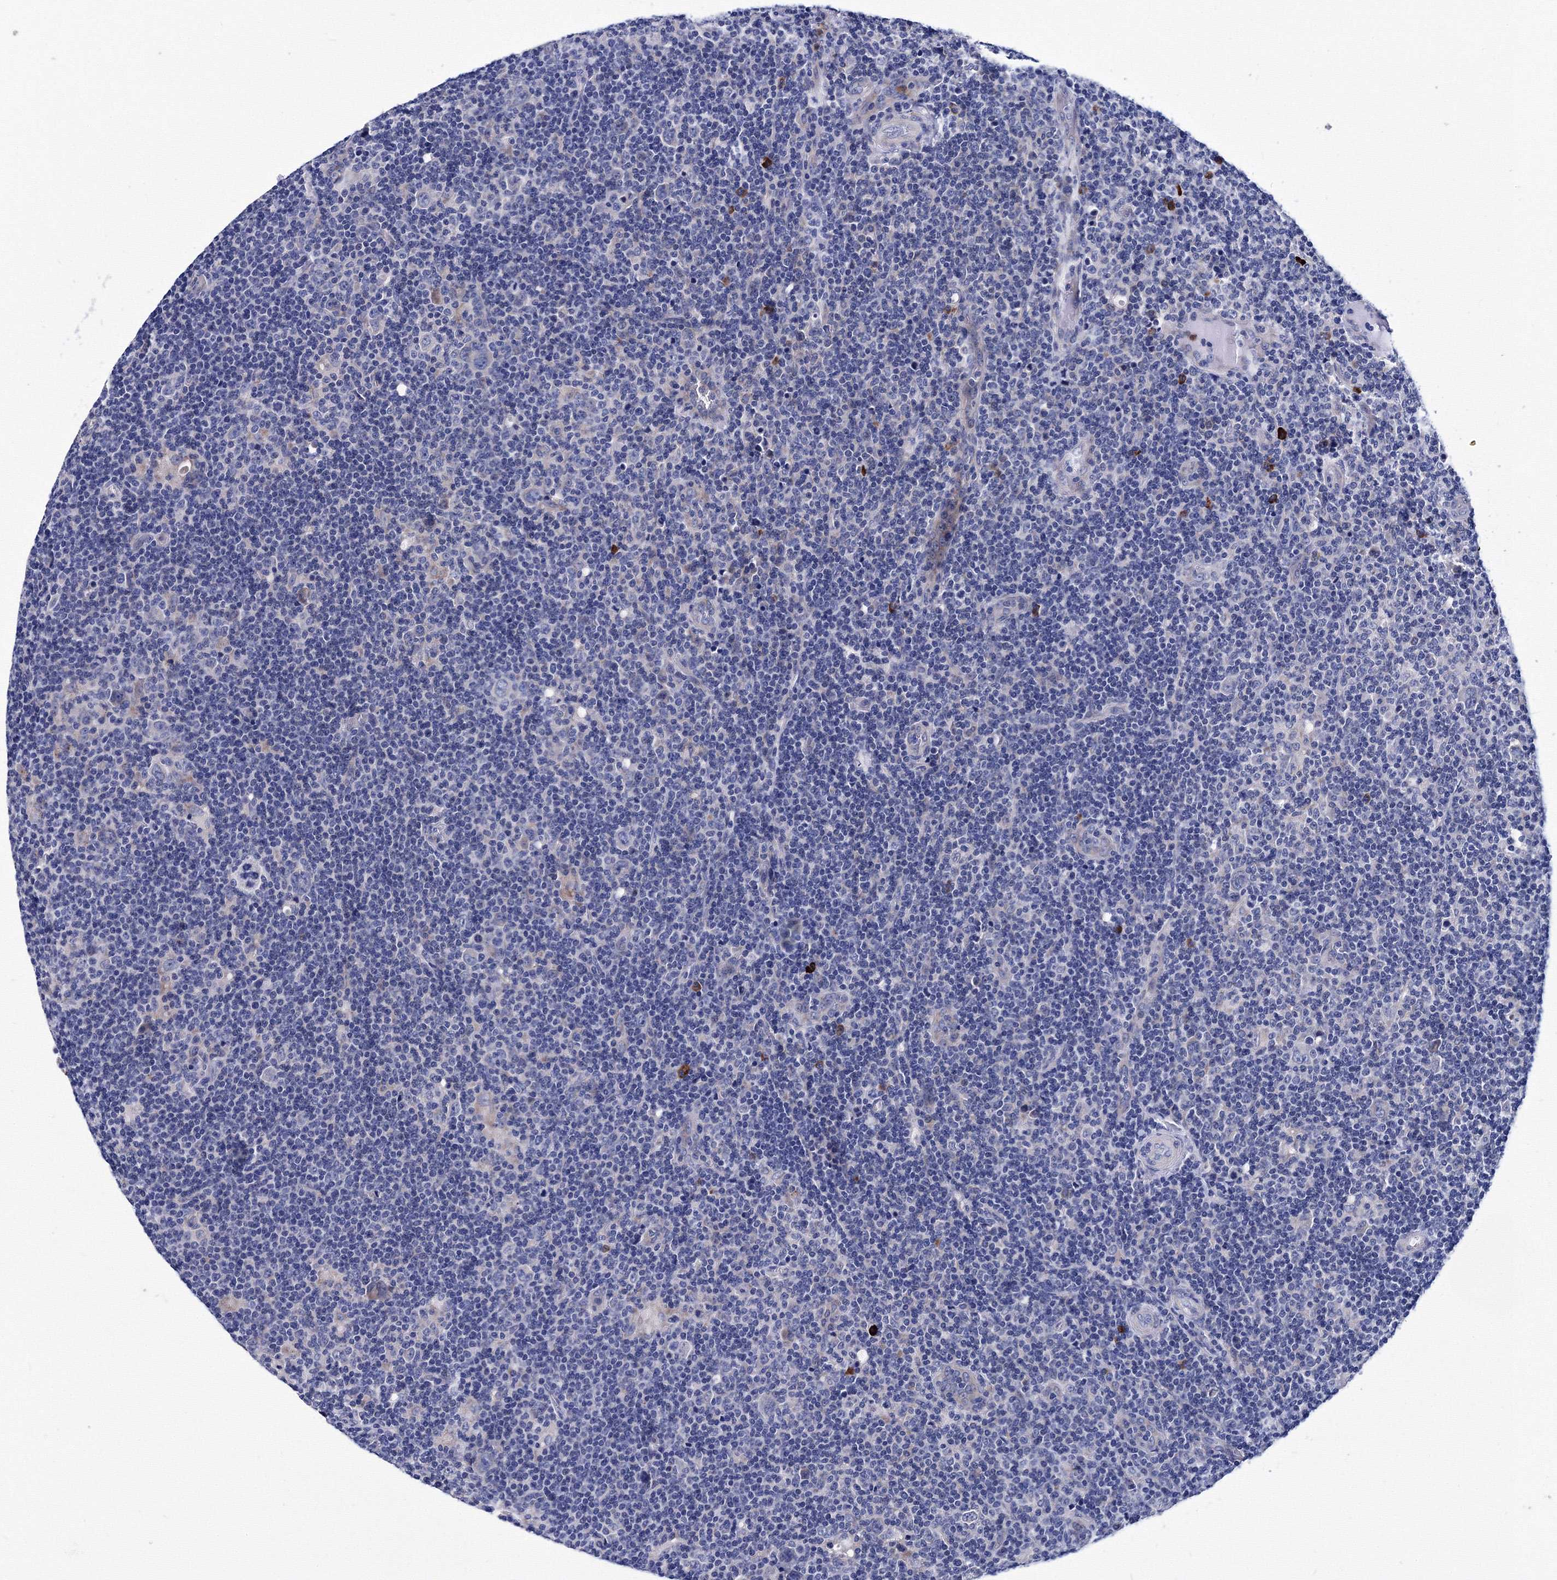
{"staining": {"intensity": "negative", "quantity": "none", "location": "none"}, "tissue": "lymphoma", "cell_type": "Tumor cells", "image_type": "cancer", "snomed": [{"axis": "morphology", "description": "Hodgkin's disease, NOS"}, {"axis": "topography", "description": "Lymph node"}], "caption": "Image shows no protein staining in tumor cells of Hodgkin's disease tissue.", "gene": "TRPM2", "patient": {"sex": "female", "age": 57}}